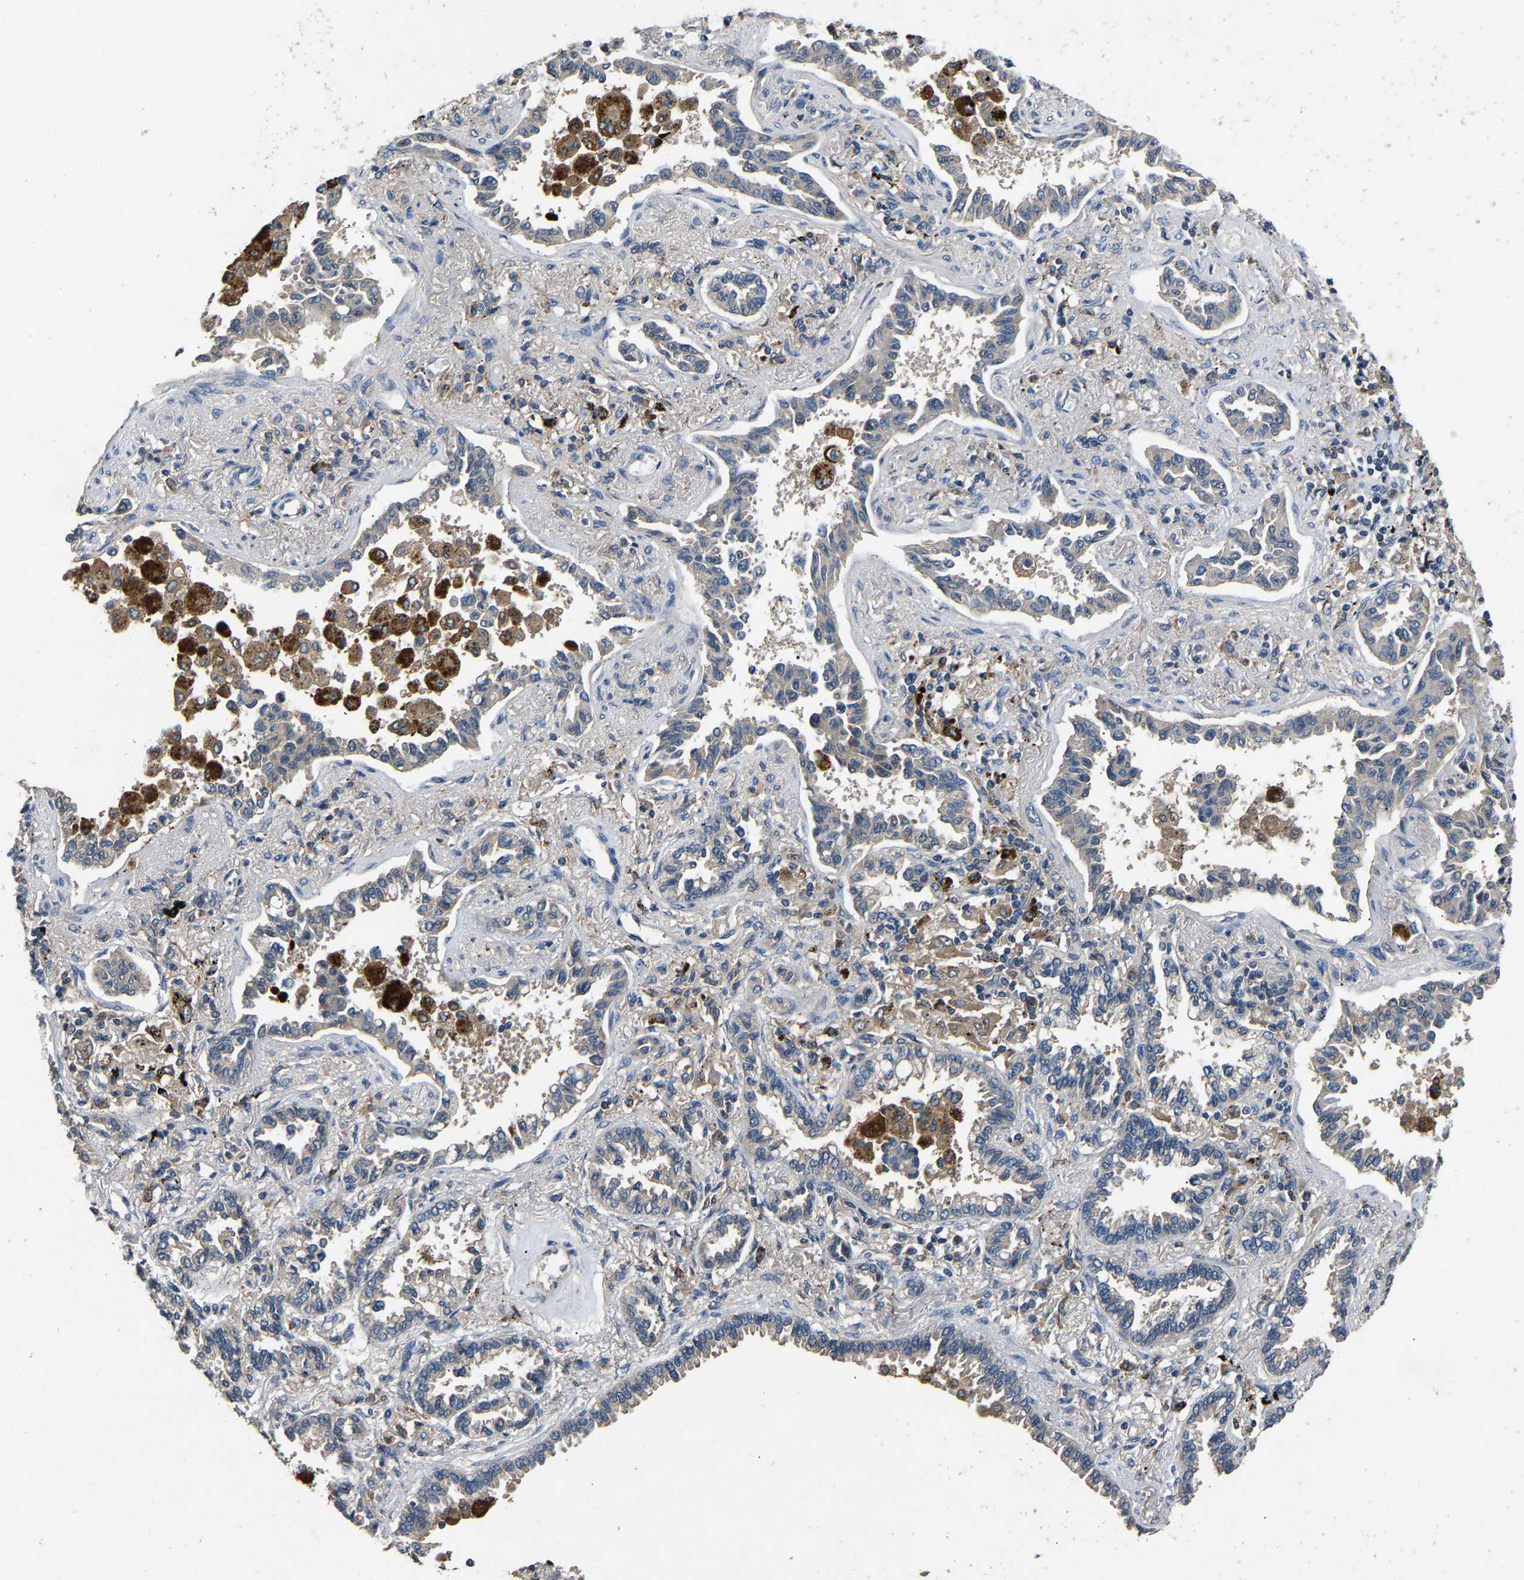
{"staining": {"intensity": "negative", "quantity": "none", "location": "none"}, "tissue": "lung cancer", "cell_type": "Tumor cells", "image_type": "cancer", "snomed": [{"axis": "morphology", "description": "Normal tissue, NOS"}, {"axis": "morphology", "description": "Adenocarcinoma, NOS"}, {"axis": "topography", "description": "Lung"}], "caption": "DAB immunohistochemical staining of human lung cancer (adenocarcinoma) reveals no significant expression in tumor cells.", "gene": "PPID", "patient": {"sex": "male", "age": 59}}